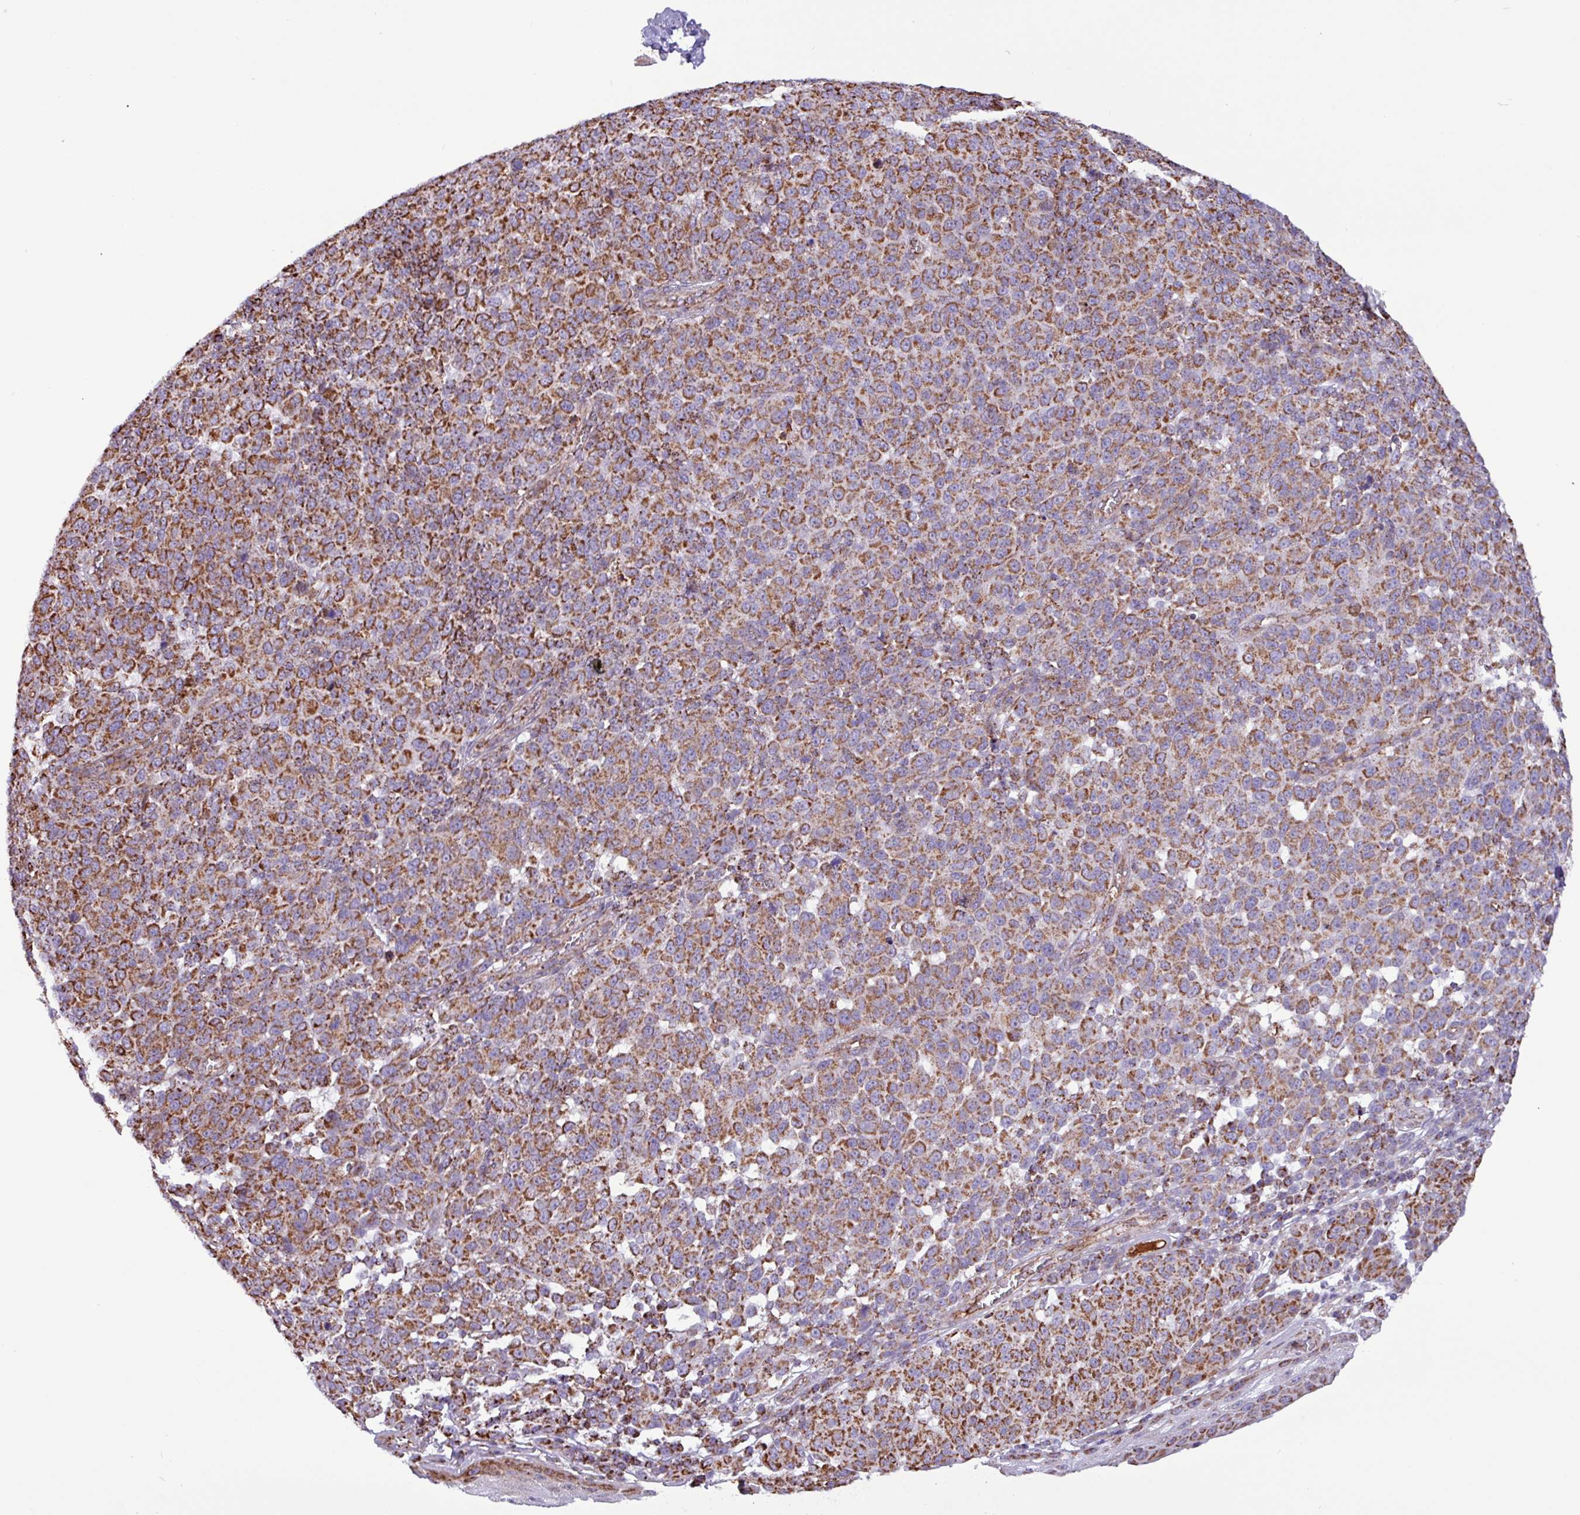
{"staining": {"intensity": "moderate", "quantity": ">75%", "location": "cytoplasmic/membranous"}, "tissue": "melanoma", "cell_type": "Tumor cells", "image_type": "cancer", "snomed": [{"axis": "morphology", "description": "Malignant melanoma, NOS"}, {"axis": "topography", "description": "Skin"}], "caption": "Immunohistochemistry (IHC) staining of malignant melanoma, which exhibits medium levels of moderate cytoplasmic/membranous staining in about >75% of tumor cells indicating moderate cytoplasmic/membranous protein positivity. The staining was performed using DAB (3,3'-diaminobenzidine) (brown) for protein detection and nuclei were counterstained in hematoxylin (blue).", "gene": "RTL3", "patient": {"sex": "male", "age": 49}}